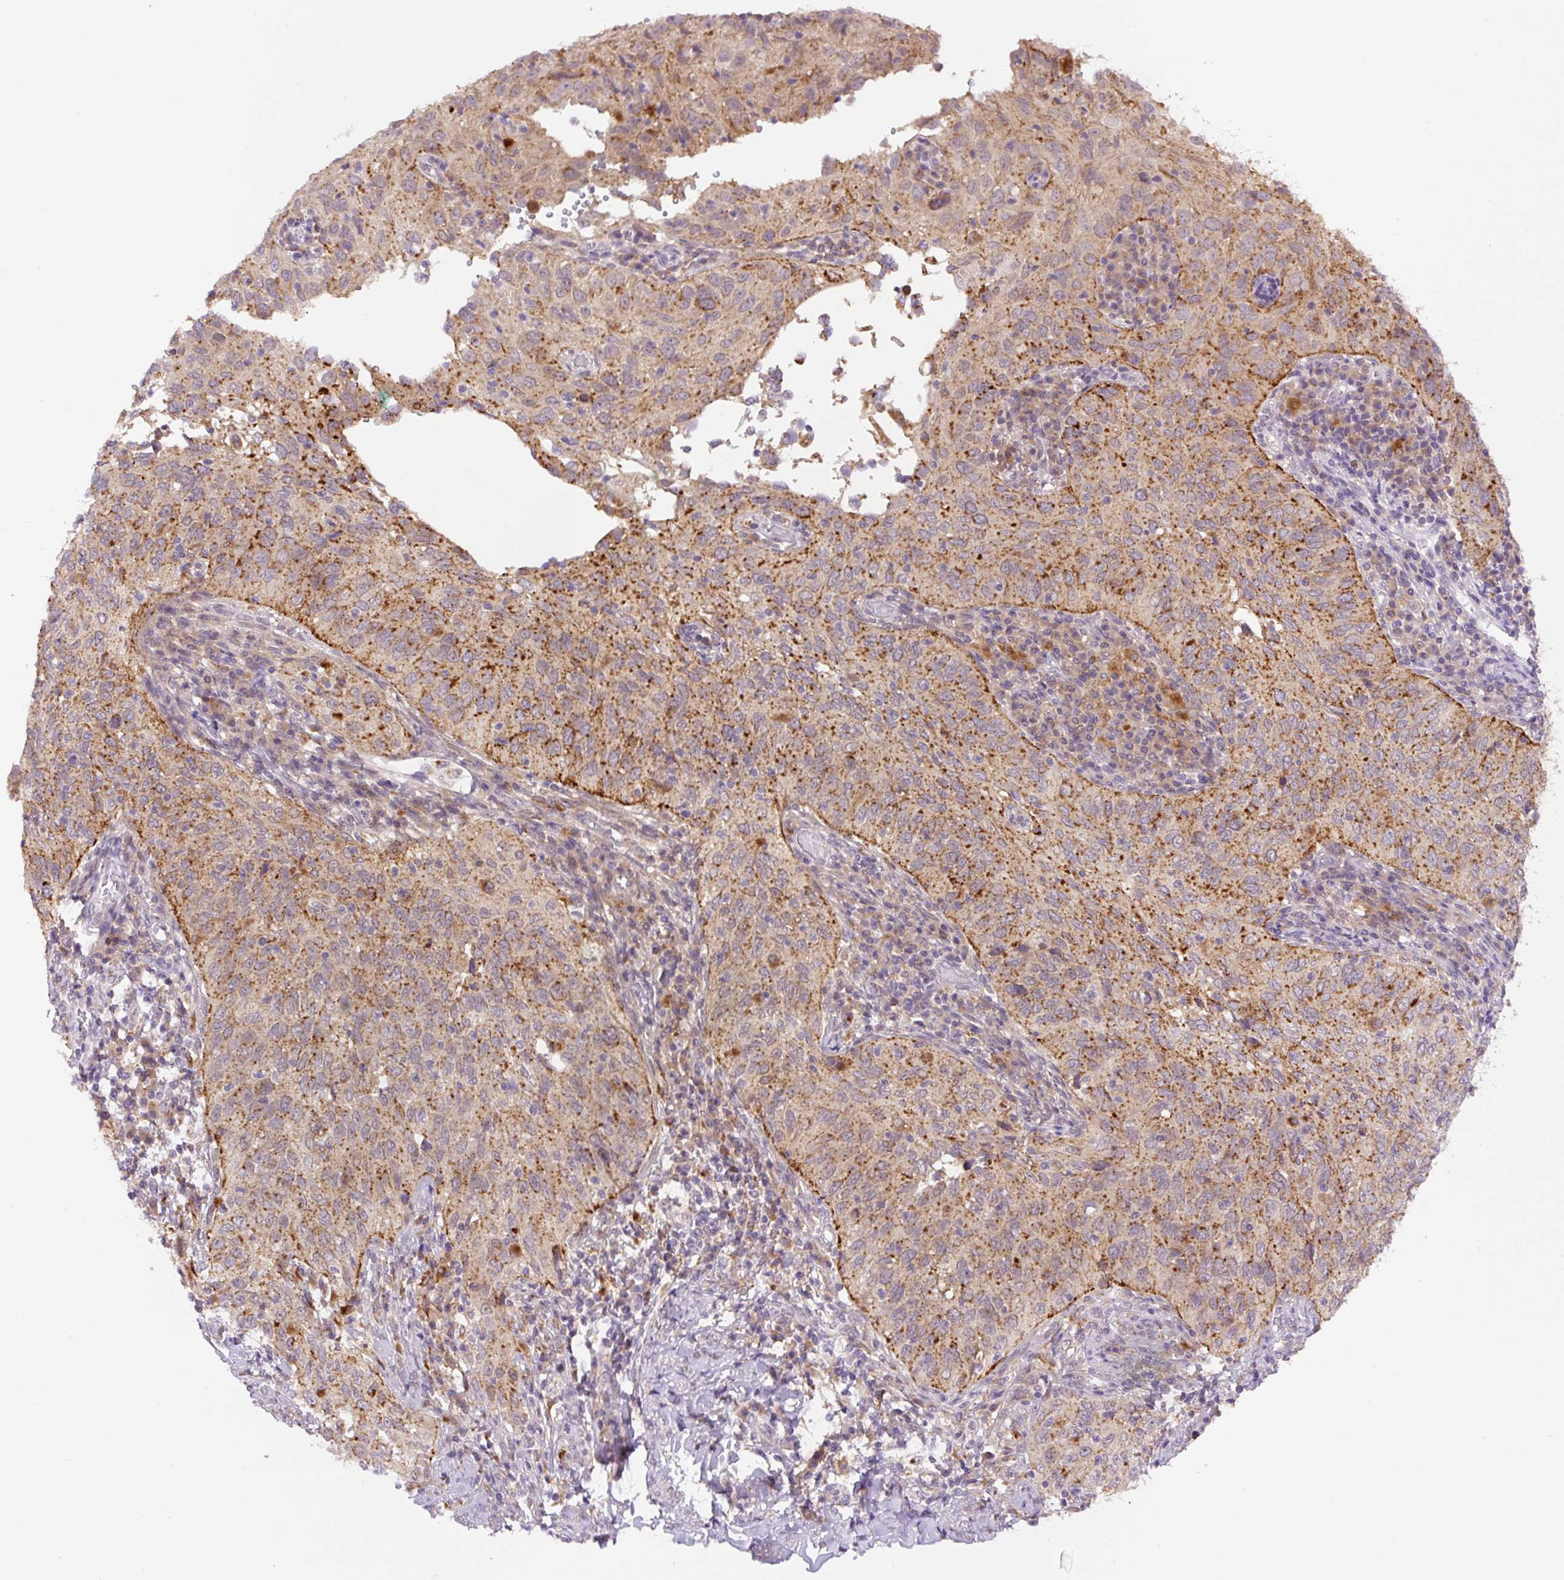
{"staining": {"intensity": "moderate", "quantity": ">75%", "location": "cytoplasmic/membranous"}, "tissue": "cervical cancer", "cell_type": "Tumor cells", "image_type": "cancer", "snomed": [{"axis": "morphology", "description": "Squamous cell carcinoma, NOS"}, {"axis": "topography", "description": "Cervix"}], "caption": "The photomicrograph demonstrates a brown stain indicating the presence of a protein in the cytoplasmic/membranous of tumor cells in cervical cancer. The protein of interest is stained brown, and the nuclei are stained in blue (DAB IHC with brightfield microscopy, high magnification).", "gene": "CEBPZOS", "patient": {"sex": "female", "age": 52}}